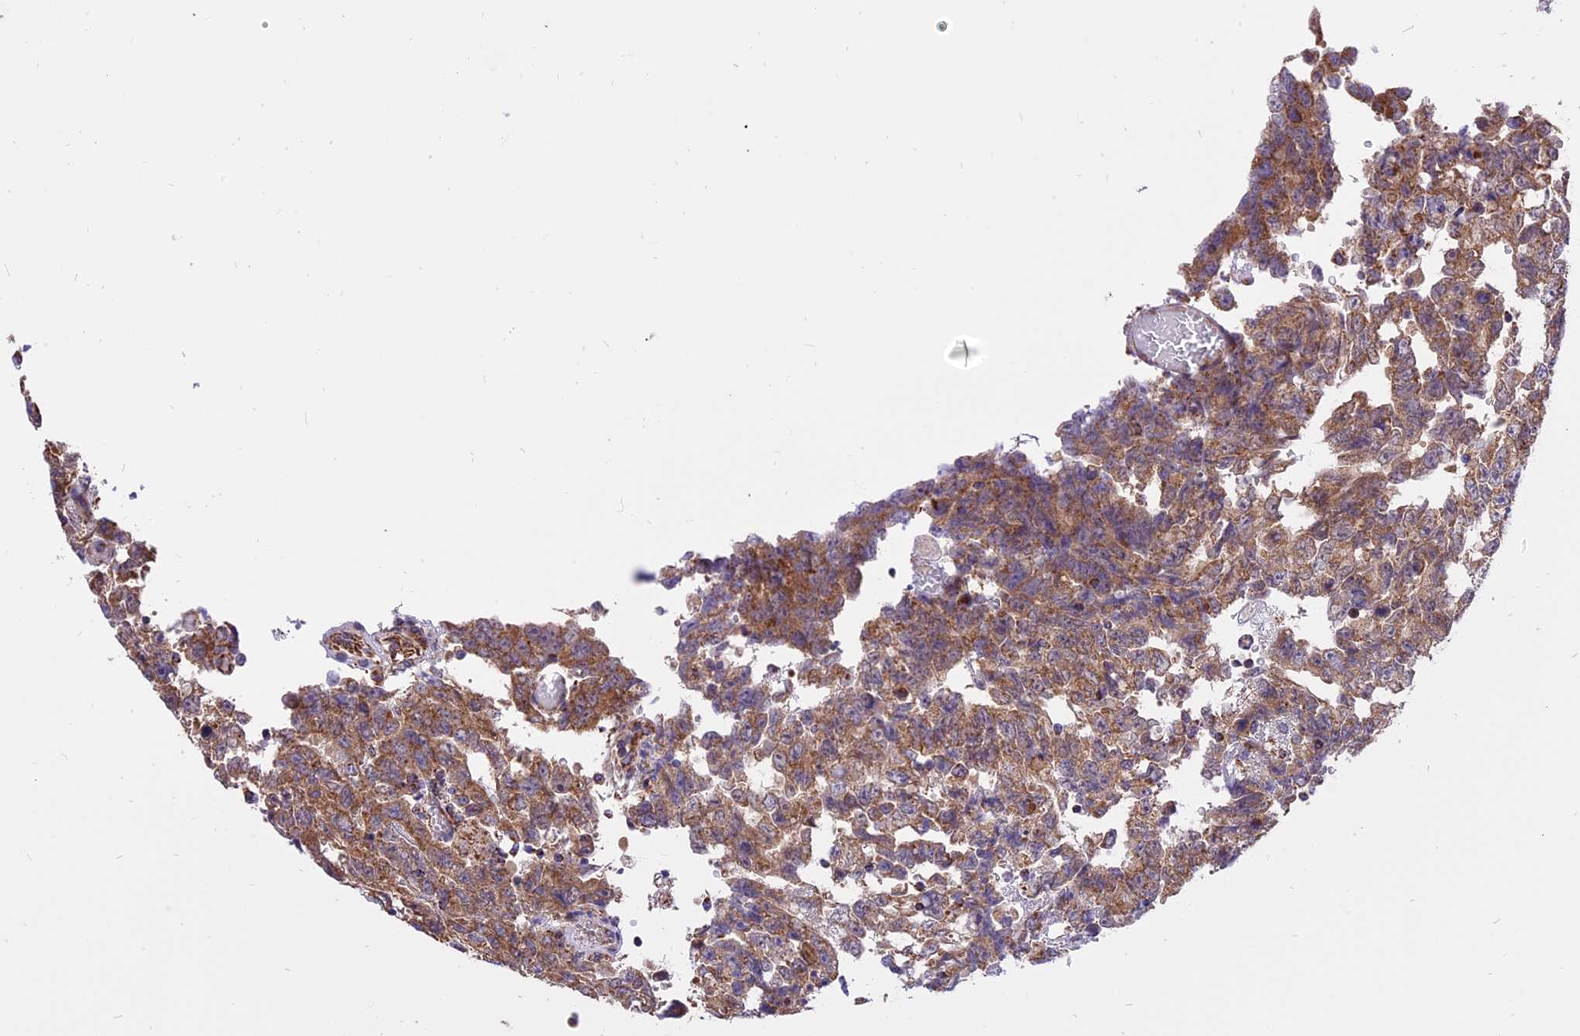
{"staining": {"intensity": "moderate", "quantity": ">75%", "location": "cytoplasmic/membranous"}, "tissue": "testis cancer", "cell_type": "Tumor cells", "image_type": "cancer", "snomed": [{"axis": "morphology", "description": "Carcinoma, Embryonal, NOS"}, {"axis": "topography", "description": "Testis"}], "caption": "Immunohistochemical staining of testis cancer exhibits moderate cytoplasmic/membranous protein staining in approximately >75% of tumor cells. The protein of interest is shown in brown color, while the nuclei are stained blue.", "gene": "TTC4", "patient": {"sex": "male", "age": 26}}